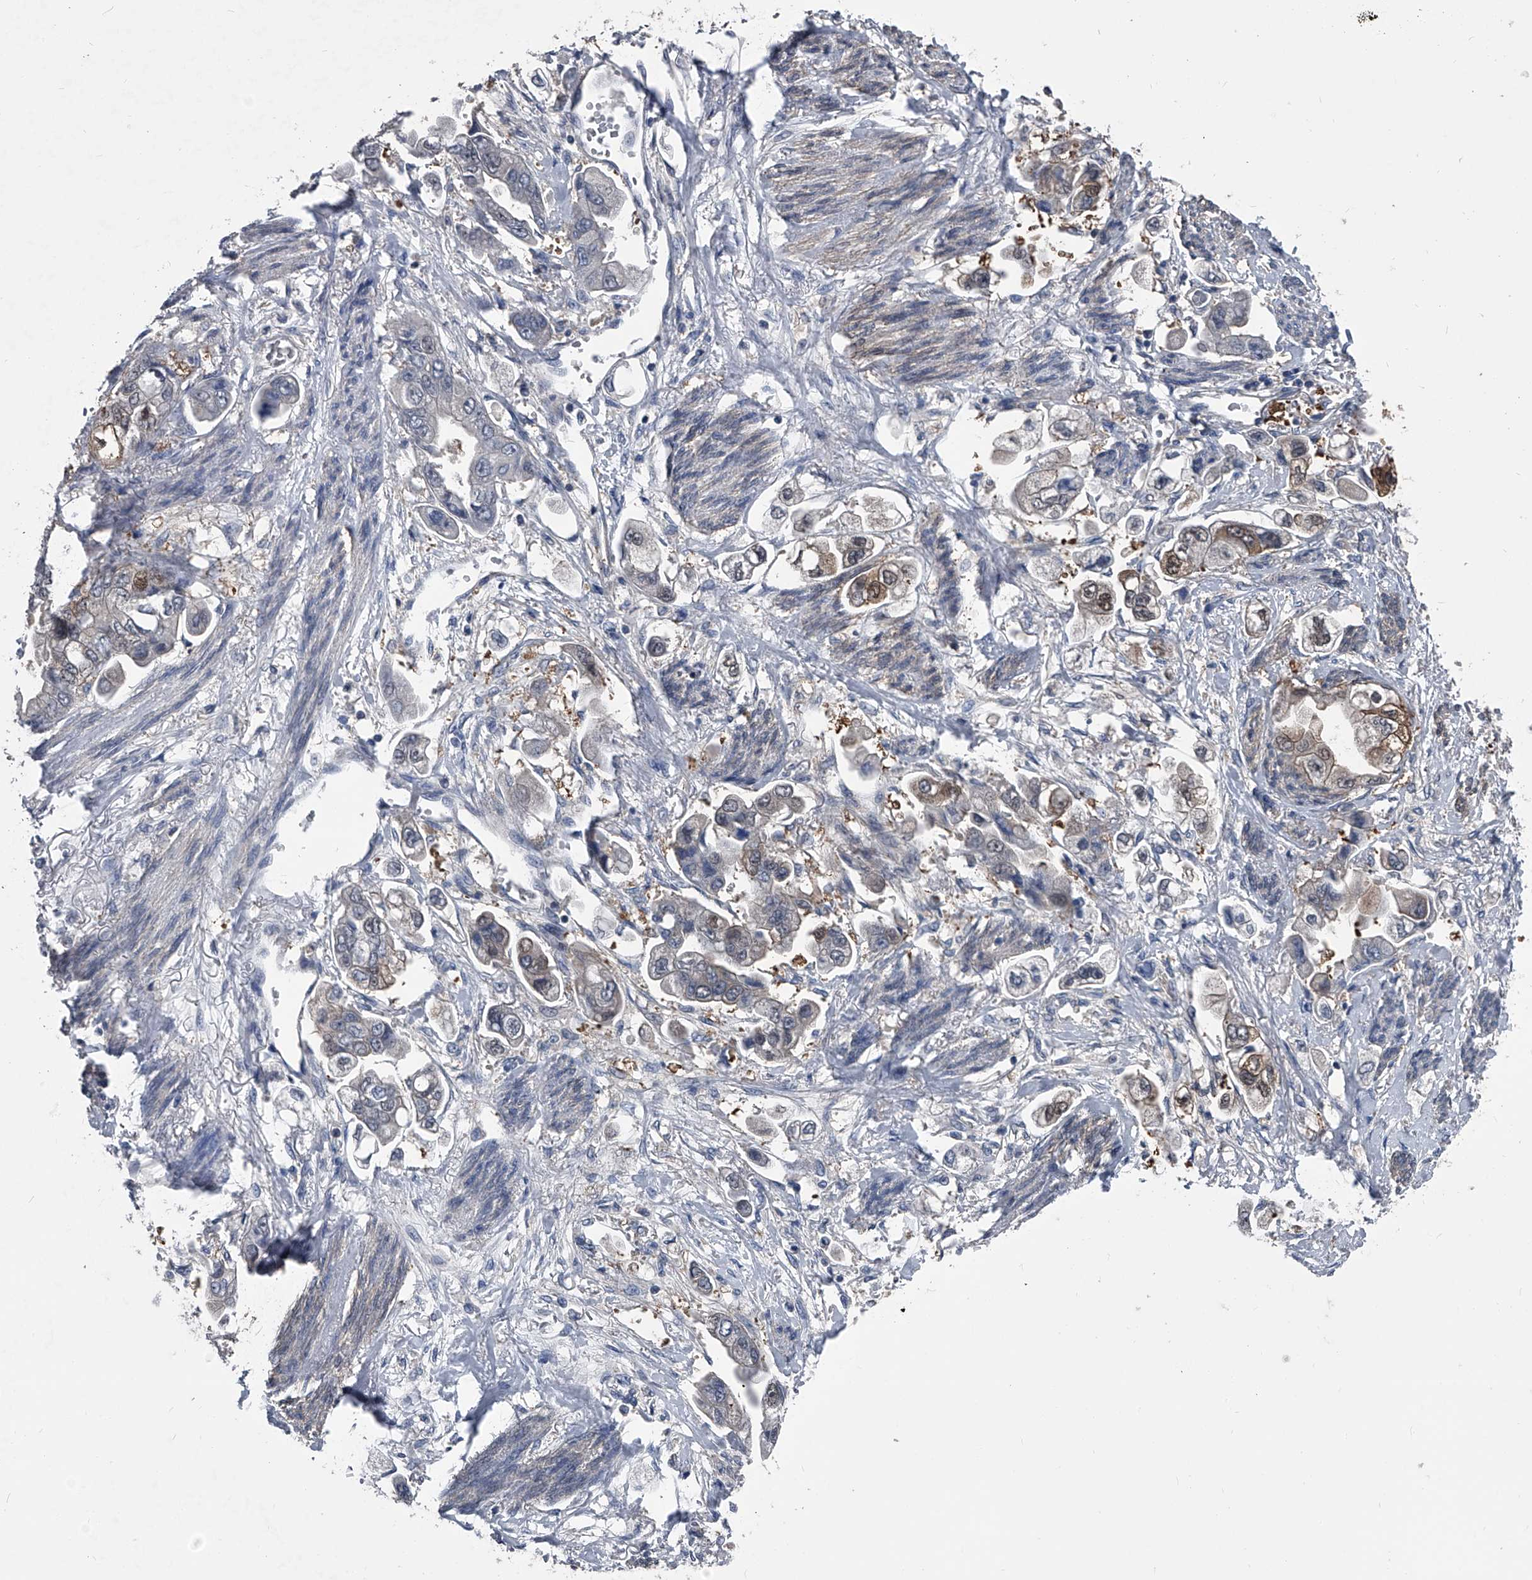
{"staining": {"intensity": "moderate", "quantity": "25%-75%", "location": "cytoplasmic/membranous"}, "tissue": "stomach cancer", "cell_type": "Tumor cells", "image_type": "cancer", "snomed": [{"axis": "morphology", "description": "Adenocarcinoma, NOS"}, {"axis": "topography", "description": "Stomach"}], "caption": "Protein expression analysis of stomach cancer (adenocarcinoma) displays moderate cytoplasmic/membranous expression in approximately 25%-75% of tumor cells. The protein of interest is shown in brown color, while the nuclei are stained blue.", "gene": "KIF13A", "patient": {"sex": "male", "age": 62}}